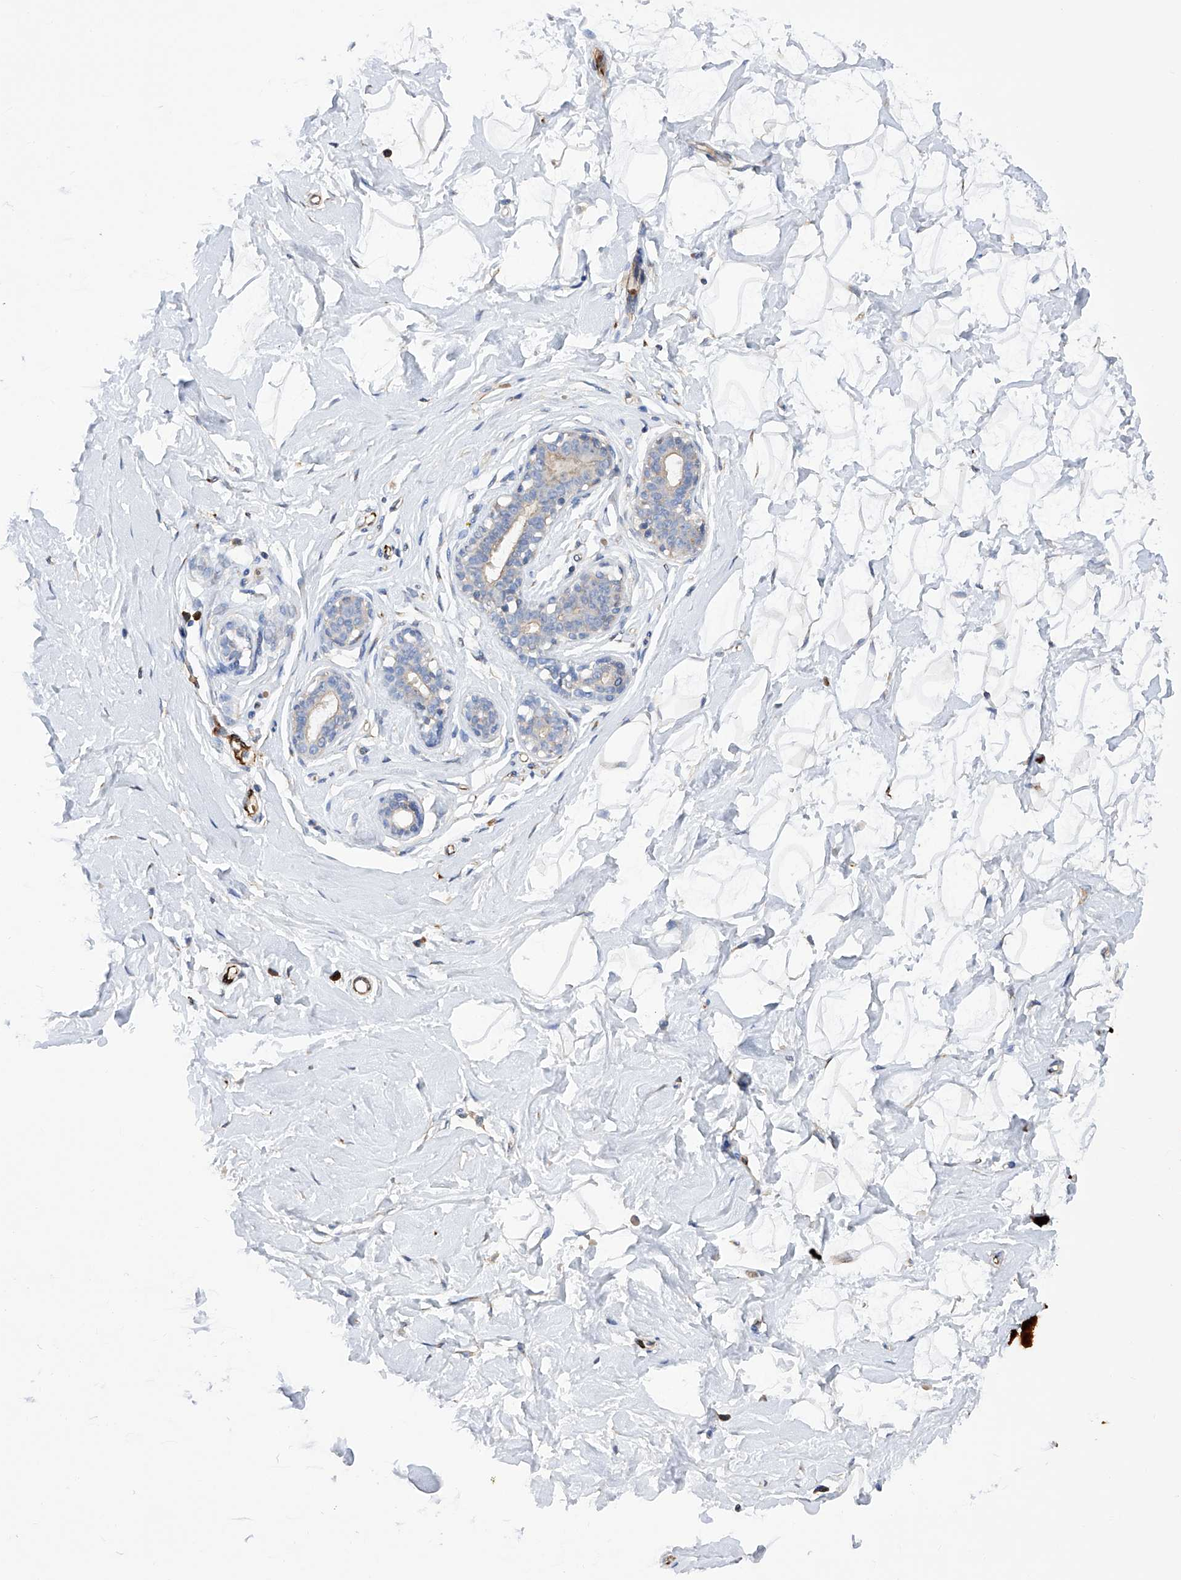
{"staining": {"intensity": "negative", "quantity": "none", "location": "none"}, "tissue": "breast", "cell_type": "Adipocytes", "image_type": "normal", "snomed": [{"axis": "morphology", "description": "Normal tissue, NOS"}, {"axis": "morphology", "description": "Adenoma, NOS"}, {"axis": "topography", "description": "Breast"}], "caption": "There is no significant staining in adipocytes of breast. (DAB (3,3'-diaminobenzidine) immunohistochemistry with hematoxylin counter stain).", "gene": "NFATC4", "patient": {"sex": "female", "age": 23}}